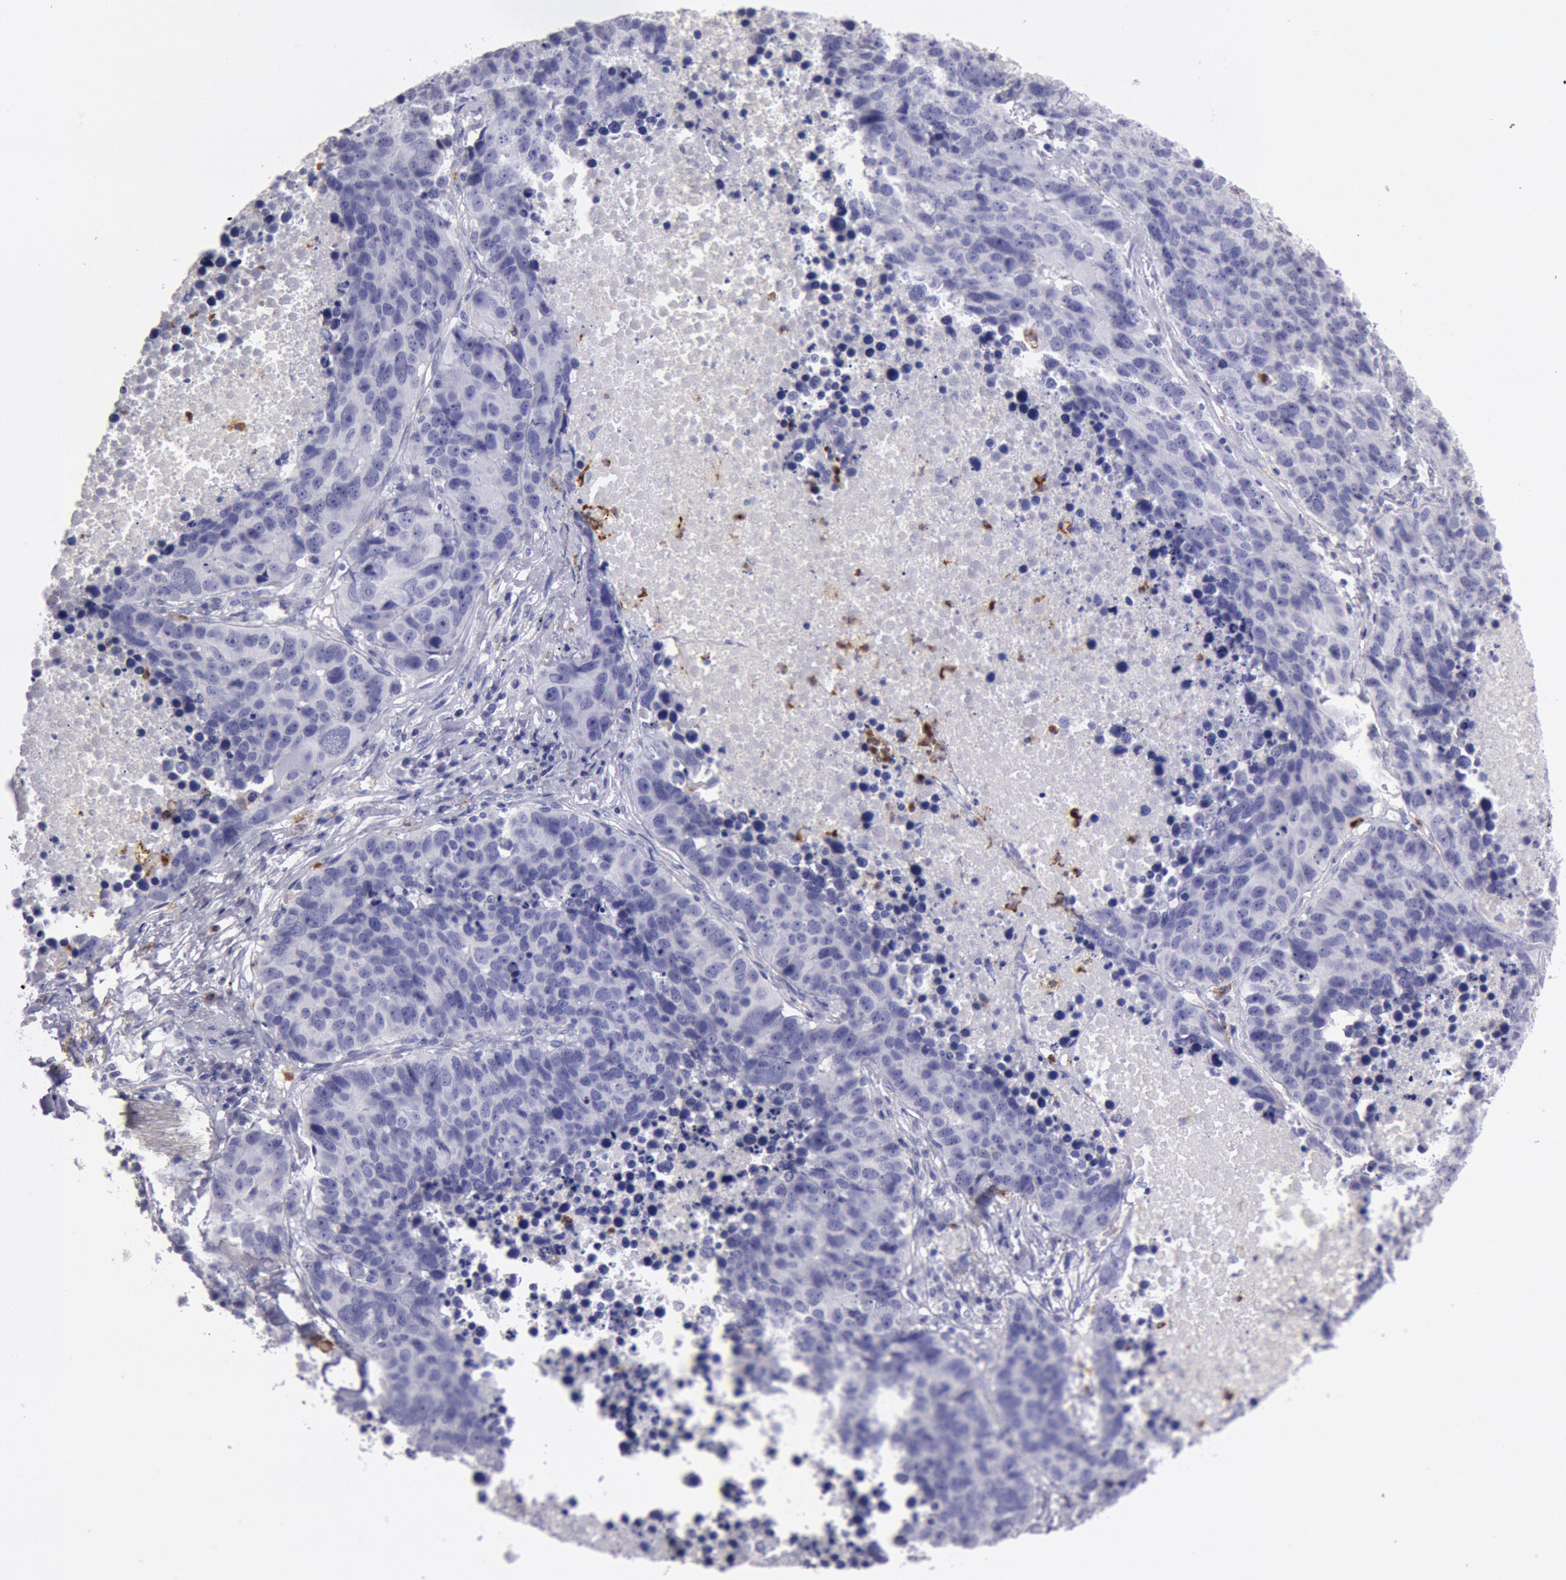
{"staining": {"intensity": "negative", "quantity": "none", "location": "none"}, "tissue": "lung cancer", "cell_type": "Tumor cells", "image_type": "cancer", "snomed": [{"axis": "morphology", "description": "Carcinoid, malignant, NOS"}, {"axis": "topography", "description": "Lung"}], "caption": "Histopathology image shows no protein expression in tumor cells of lung cancer (malignant carcinoid) tissue.", "gene": "FCN1", "patient": {"sex": "male", "age": 60}}